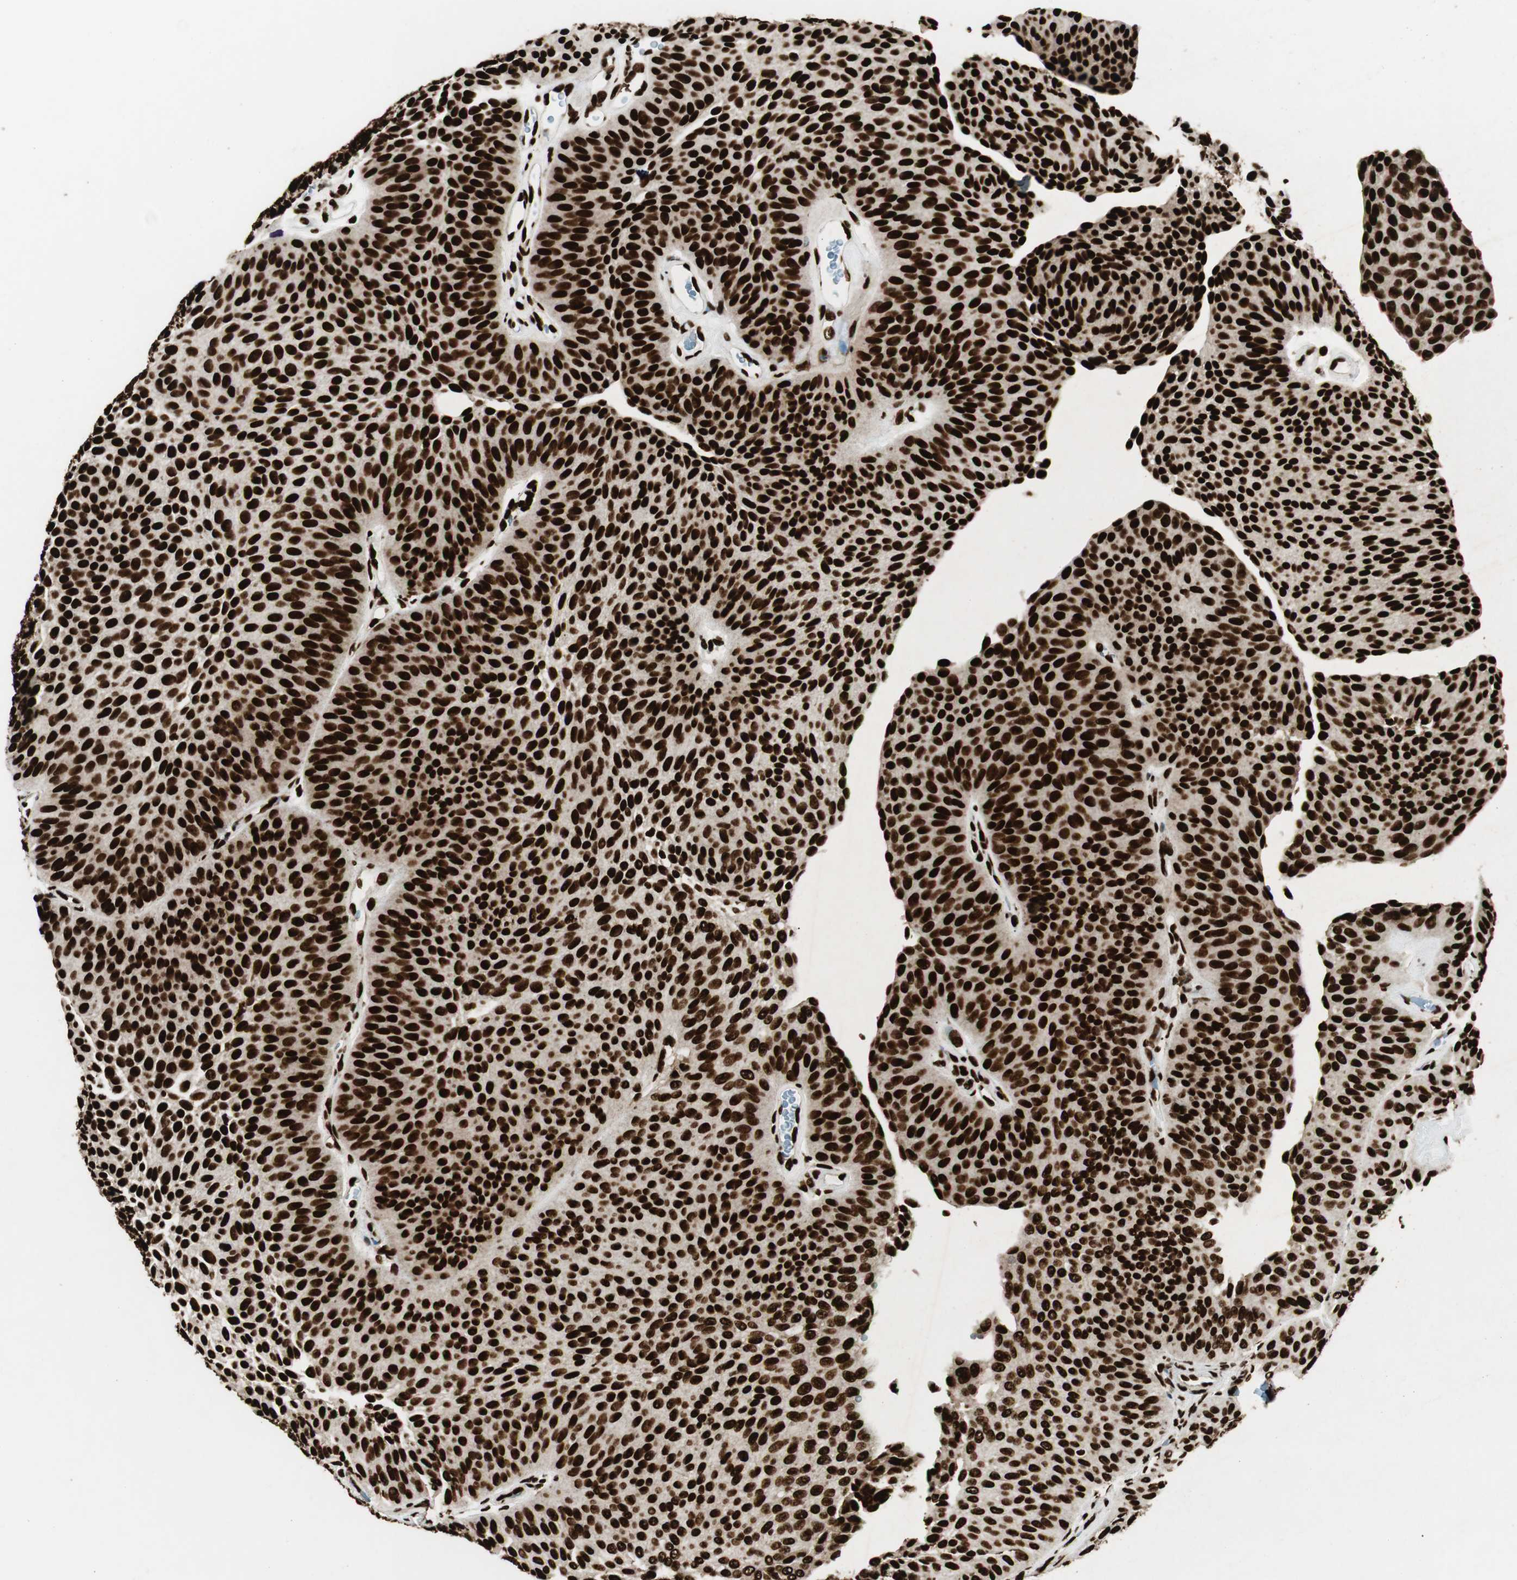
{"staining": {"intensity": "strong", "quantity": ">75%", "location": "nuclear"}, "tissue": "urothelial cancer", "cell_type": "Tumor cells", "image_type": "cancer", "snomed": [{"axis": "morphology", "description": "Urothelial carcinoma, Low grade"}, {"axis": "topography", "description": "Urinary bladder"}], "caption": "High-magnification brightfield microscopy of urothelial cancer stained with DAB (3,3'-diaminobenzidine) (brown) and counterstained with hematoxylin (blue). tumor cells exhibit strong nuclear staining is identified in approximately>75% of cells.", "gene": "EWSR1", "patient": {"sex": "female", "age": 60}}